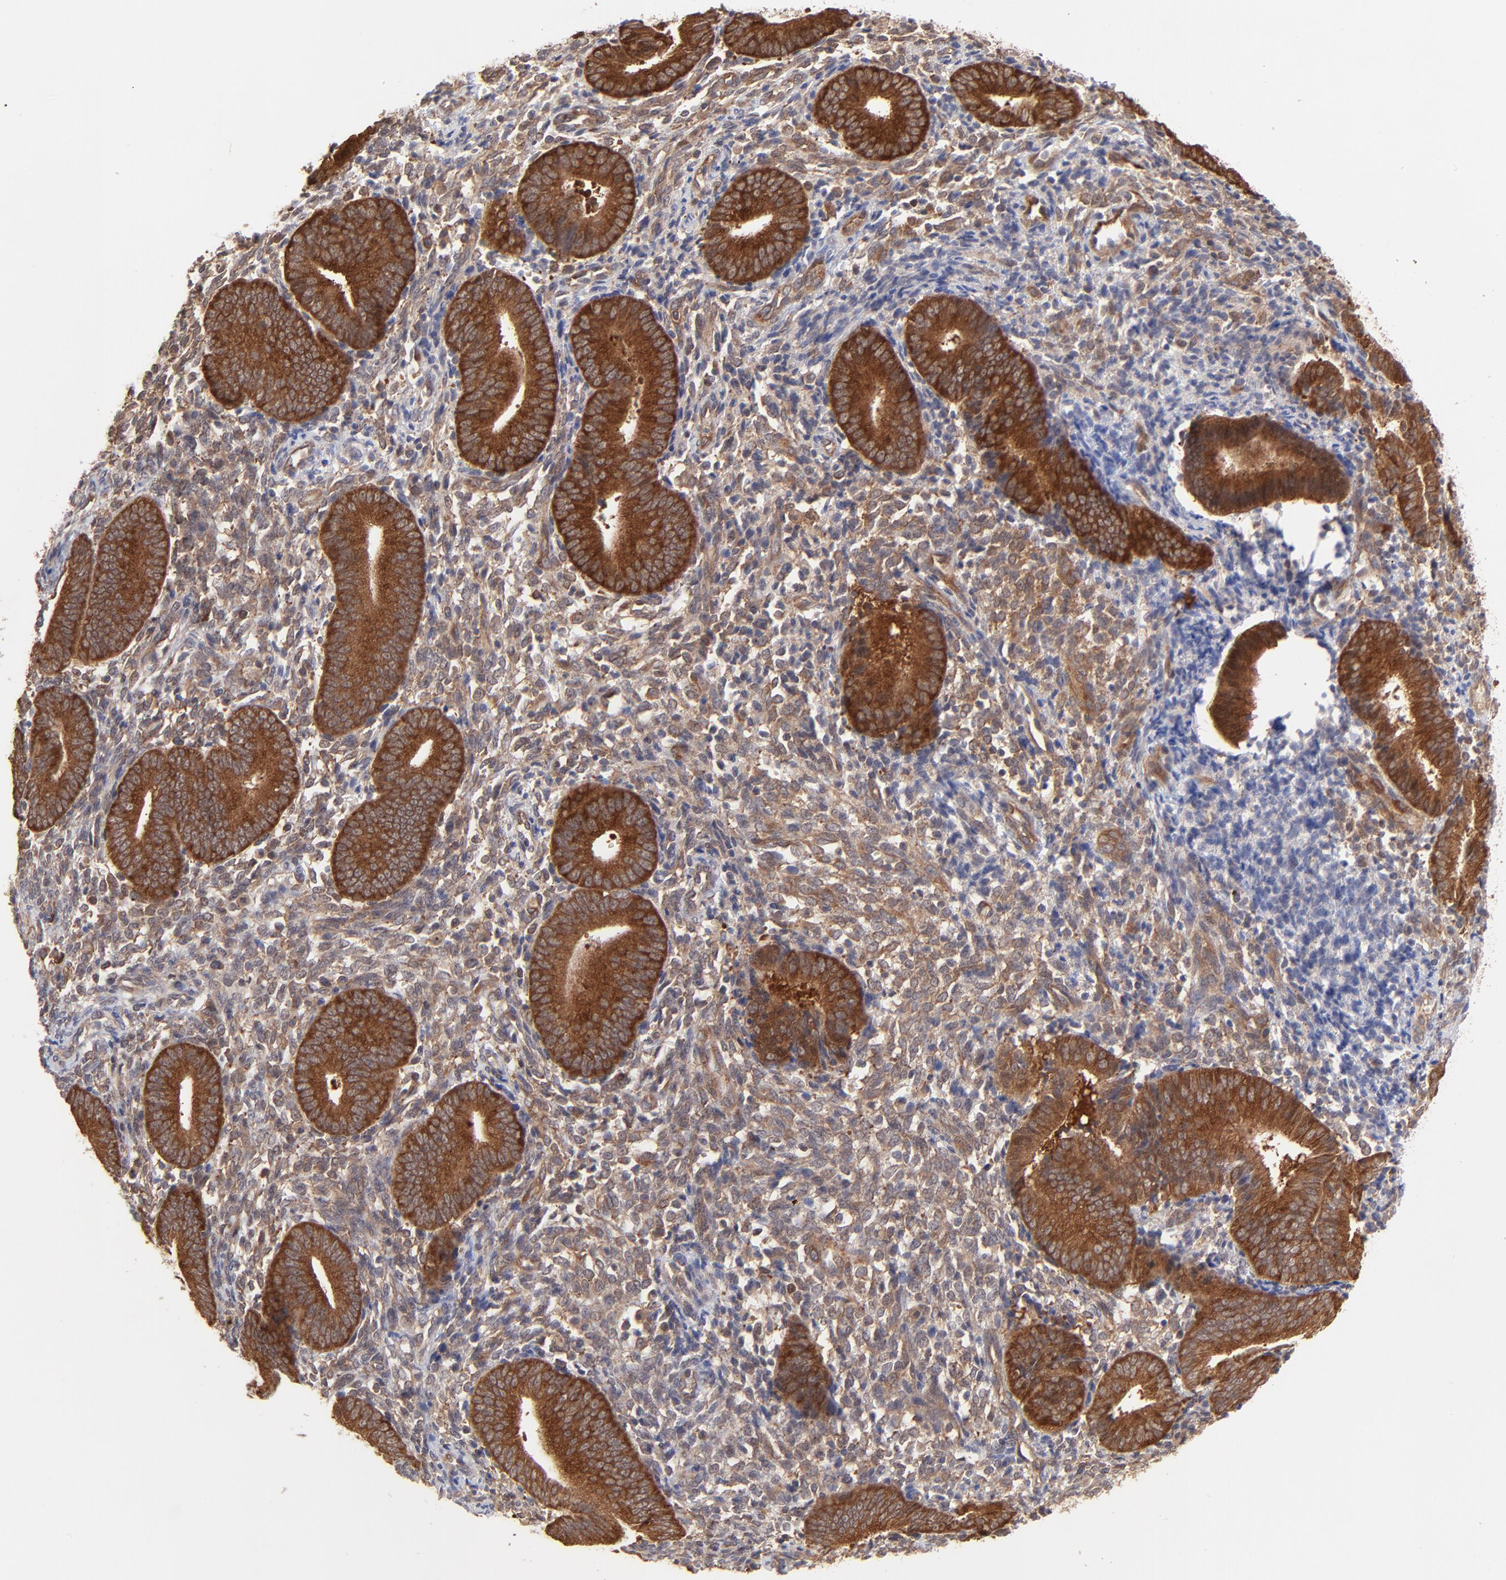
{"staining": {"intensity": "weak", "quantity": ">75%", "location": "cytoplasmic/membranous"}, "tissue": "endometrium", "cell_type": "Cells in endometrial stroma", "image_type": "normal", "snomed": [{"axis": "morphology", "description": "Normal tissue, NOS"}, {"axis": "topography", "description": "Uterus"}, {"axis": "topography", "description": "Endometrium"}], "caption": "A low amount of weak cytoplasmic/membranous expression is present in about >75% of cells in endometrial stroma in unremarkable endometrium. (IHC, brightfield microscopy, high magnification).", "gene": "GART", "patient": {"sex": "female", "age": 33}}